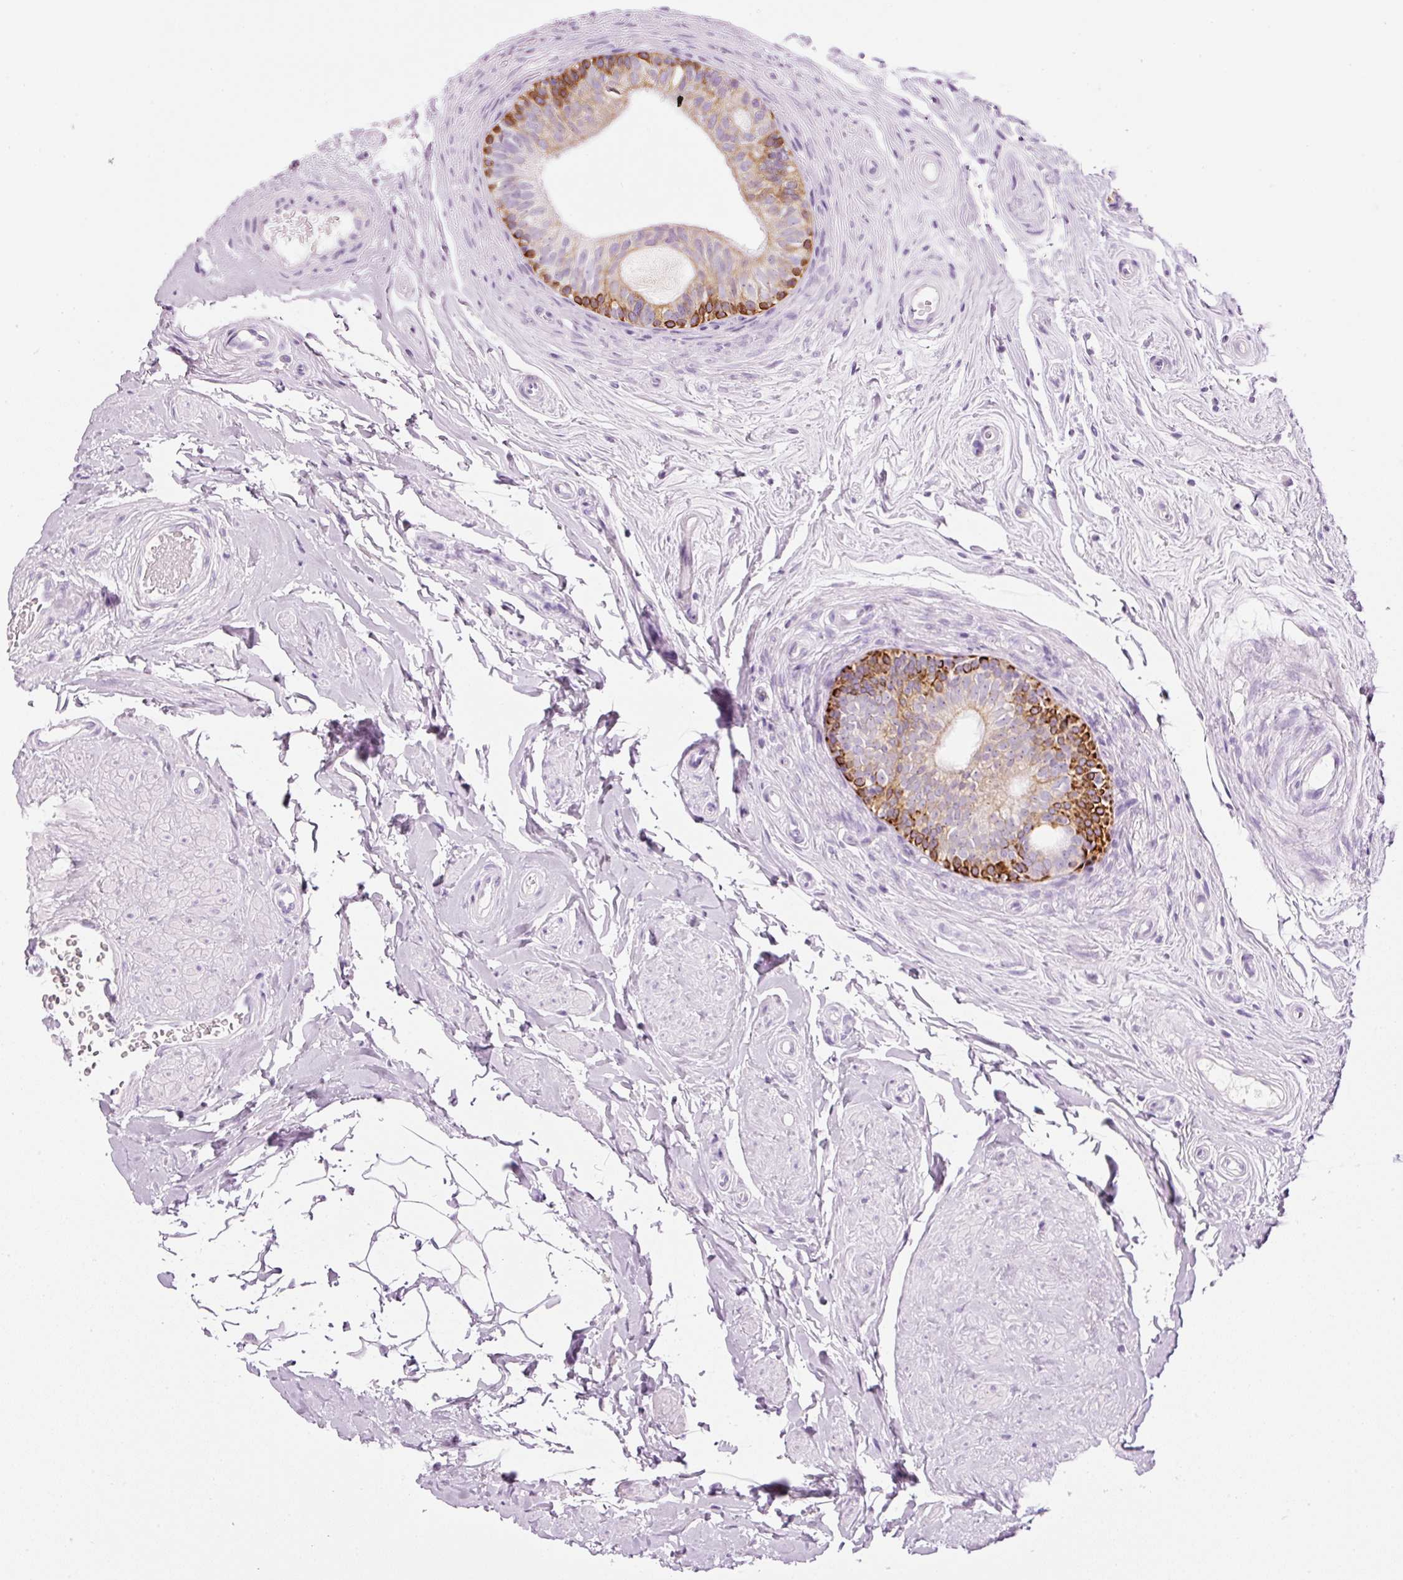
{"staining": {"intensity": "strong", "quantity": "25%-75%", "location": "cytoplasmic/membranous"}, "tissue": "epididymis", "cell_type": "Glandular cells", "image_type": "normal", "snomed": [{"axis": "morphology", "description": "Normal tissue, NOS"}, {"axis": "topography", "description": "Epididymis"}], "caption": "The image shows a brown stain indicating the presence of a protein in the cytoplasmic/membranous of glandular cells in epididymis. Ihc stains the protein in brown and the nuclei are stained blue.", "gene": "CARD16", "patient": {"sex": "male", "age": 45}}